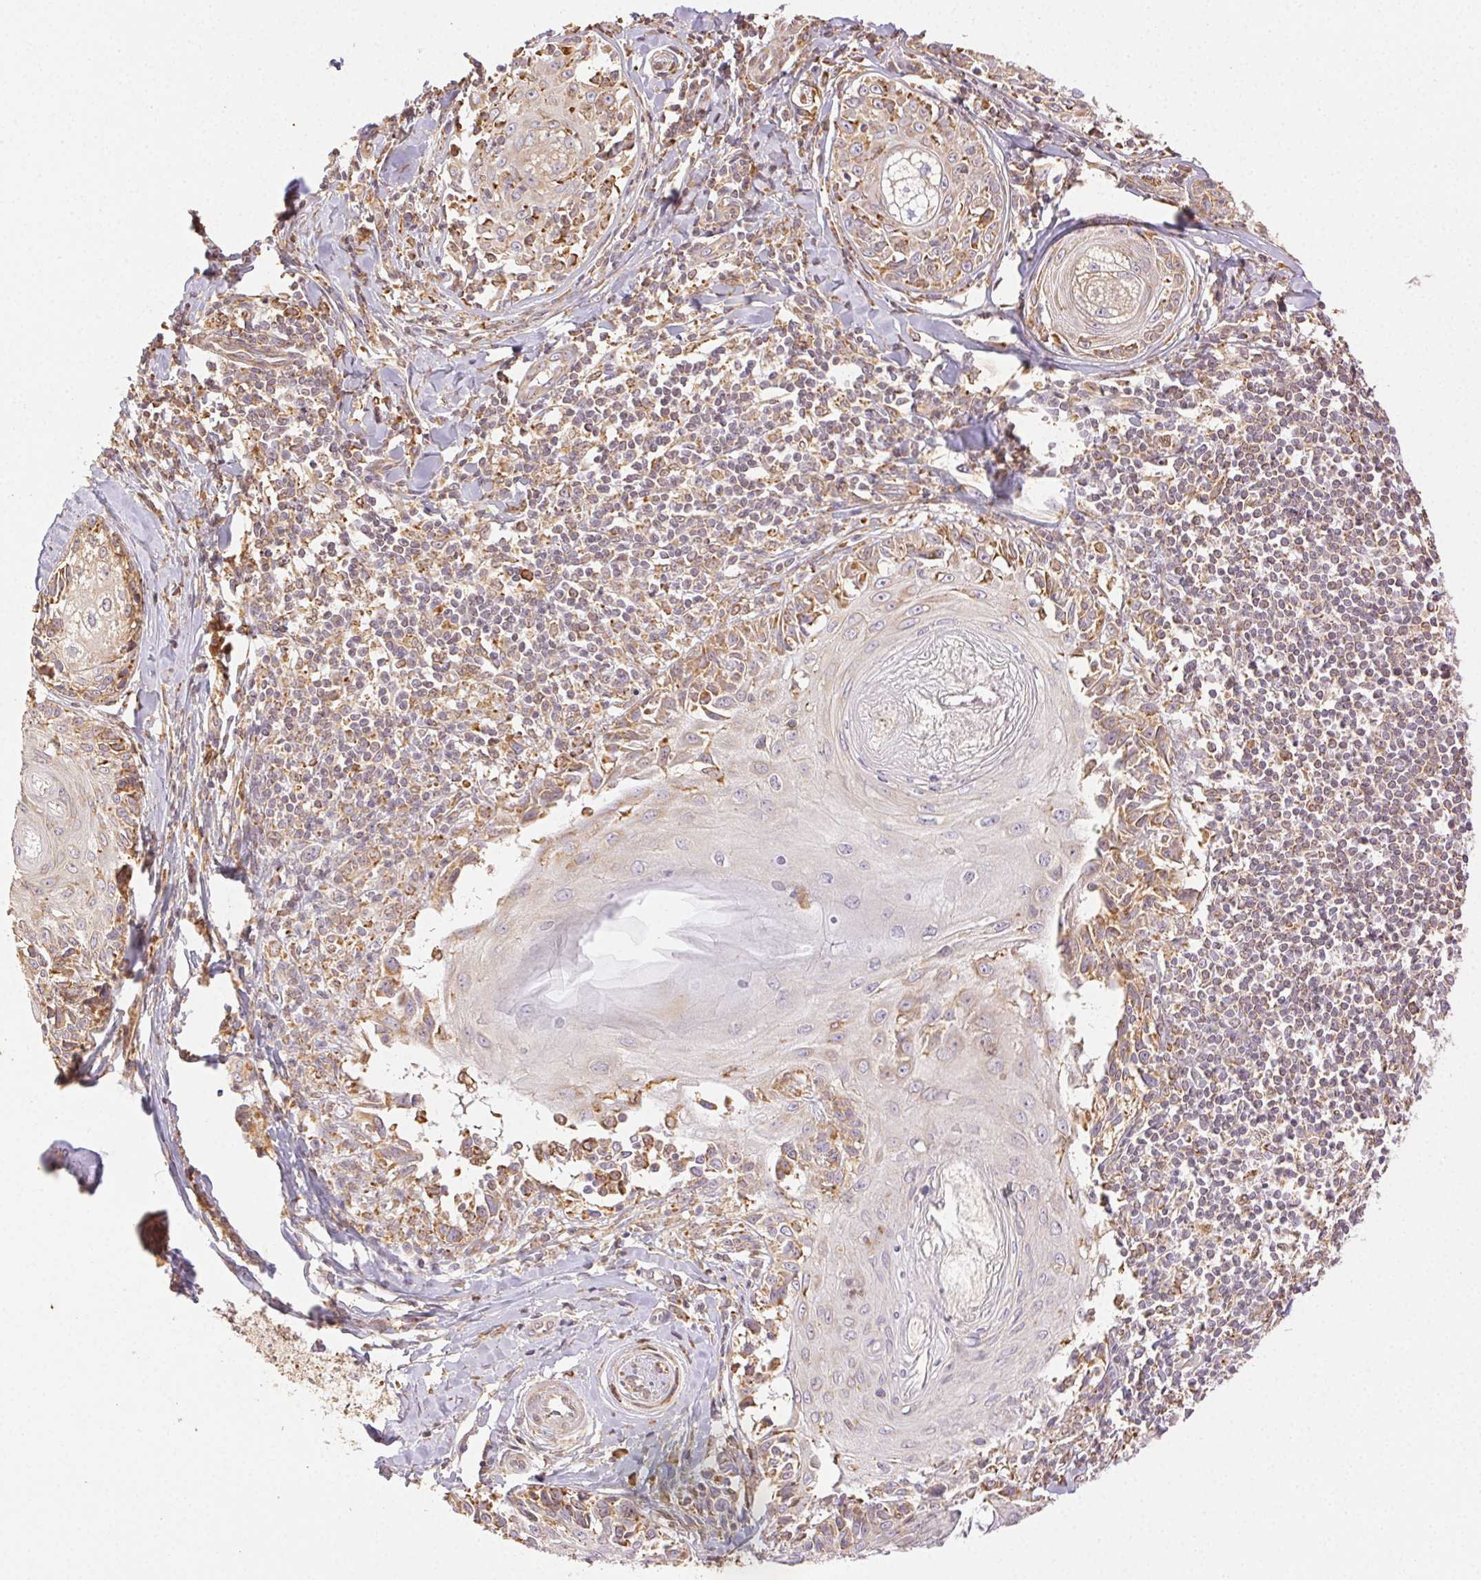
{"staining": {"intensity": "weak", "quantity": "25%-75%", "location": "cytoplasmic/membranous"}, "tissue": "melanoma", "cell_type": "Tumor cells", "image_type": "cancer", "snomed": [{"axis": "morphology", "description": "Malignant melanoma, NOS"}, {"axis": "topography", "description": "Skin"}], "caption": "High-magnification brightfield microscopy of melanoma stained with DAB (brown) and counterstained with hematoxylin (blue). tumor cells exhibit weak cytoplasmic/membranous expression is seen in about25%-75% of cells.", "gene": "ENTREP1", "patient": {"sex": "female", "age": 86}}